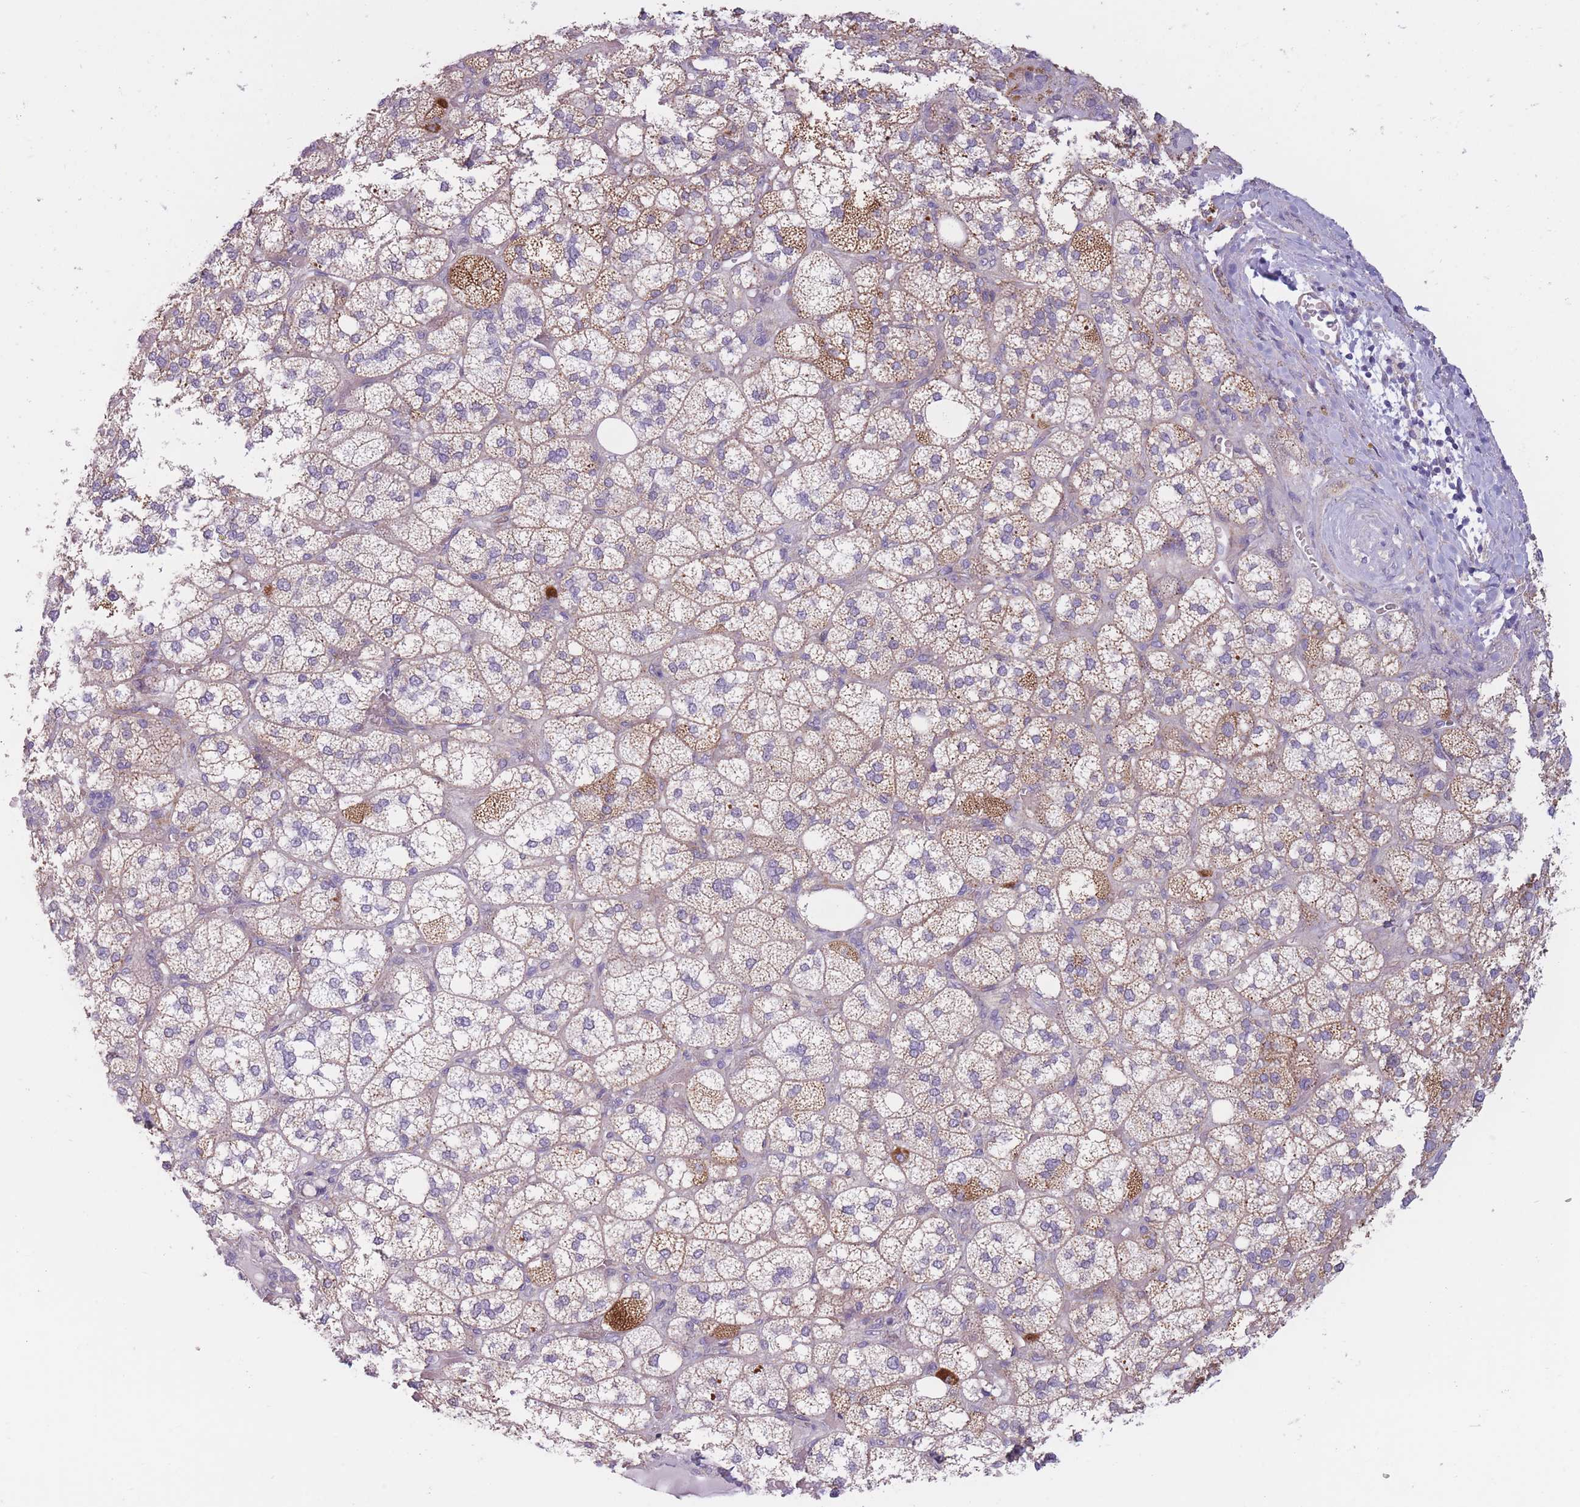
{"staining": {"intensity": "moderate", "quantity": "<25%", "location": "cytoplasmic/membranous"}, "tissue": "adrenal gland", "cell_type": "Glandular cells", "image_type": "normal", "snomed": [{"axis": "morphology", "description": "Normal tissue, NOS"}, {"axis": "topography", "description": "Adrenal gland"}], "caption": "Brown immunohistochemical staining in normal adrenal gland demonstrates moderate cytoplasmic/membranous positivity in about <25% of glandular cells.", "gene": "SERPINB3", "patient": {"sex": "male", "age": 61}}